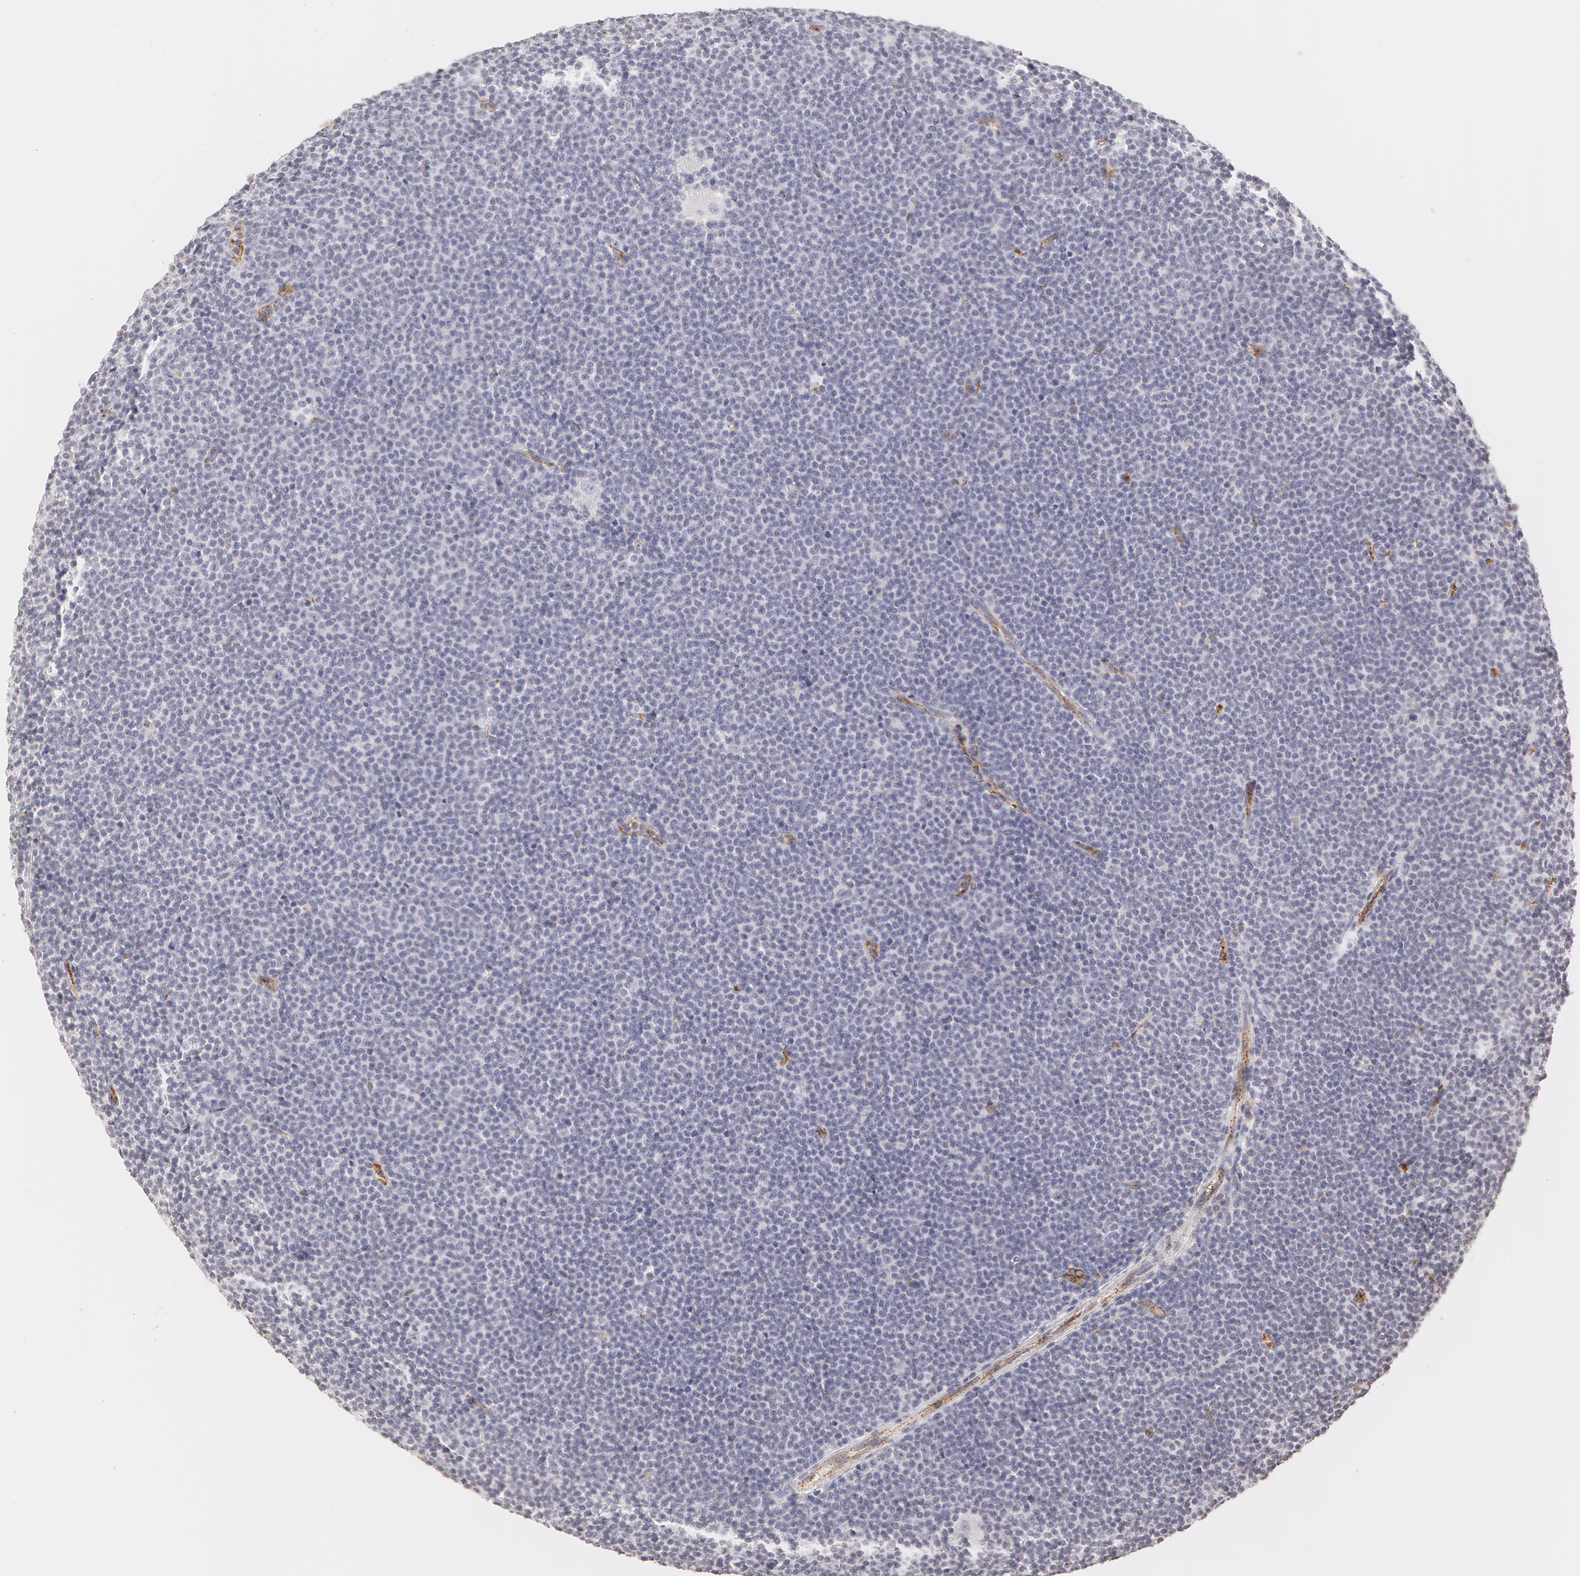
{"staining": {"intensity": "negative", "quantity": "none", "location": "none"}, "tissue": "lymphoma", "cell_type": "Tumor cells", "image_type": "cancer", "snomed": [{"axis": "morphology", "description": "Malignant lymphoma, non-Hodgkin's type, Low grade"}, {"axis": "topography", "description": "Lymph node"}], "caption": "Human malignant lymphoma, non-Hodgkin's type (low-grade) stained for a protein using immunohistochemistry (IHC) exhibits no expression in tumor cells.", "gene": "VWF", "patient": {"sex": "female", "age": 69}}